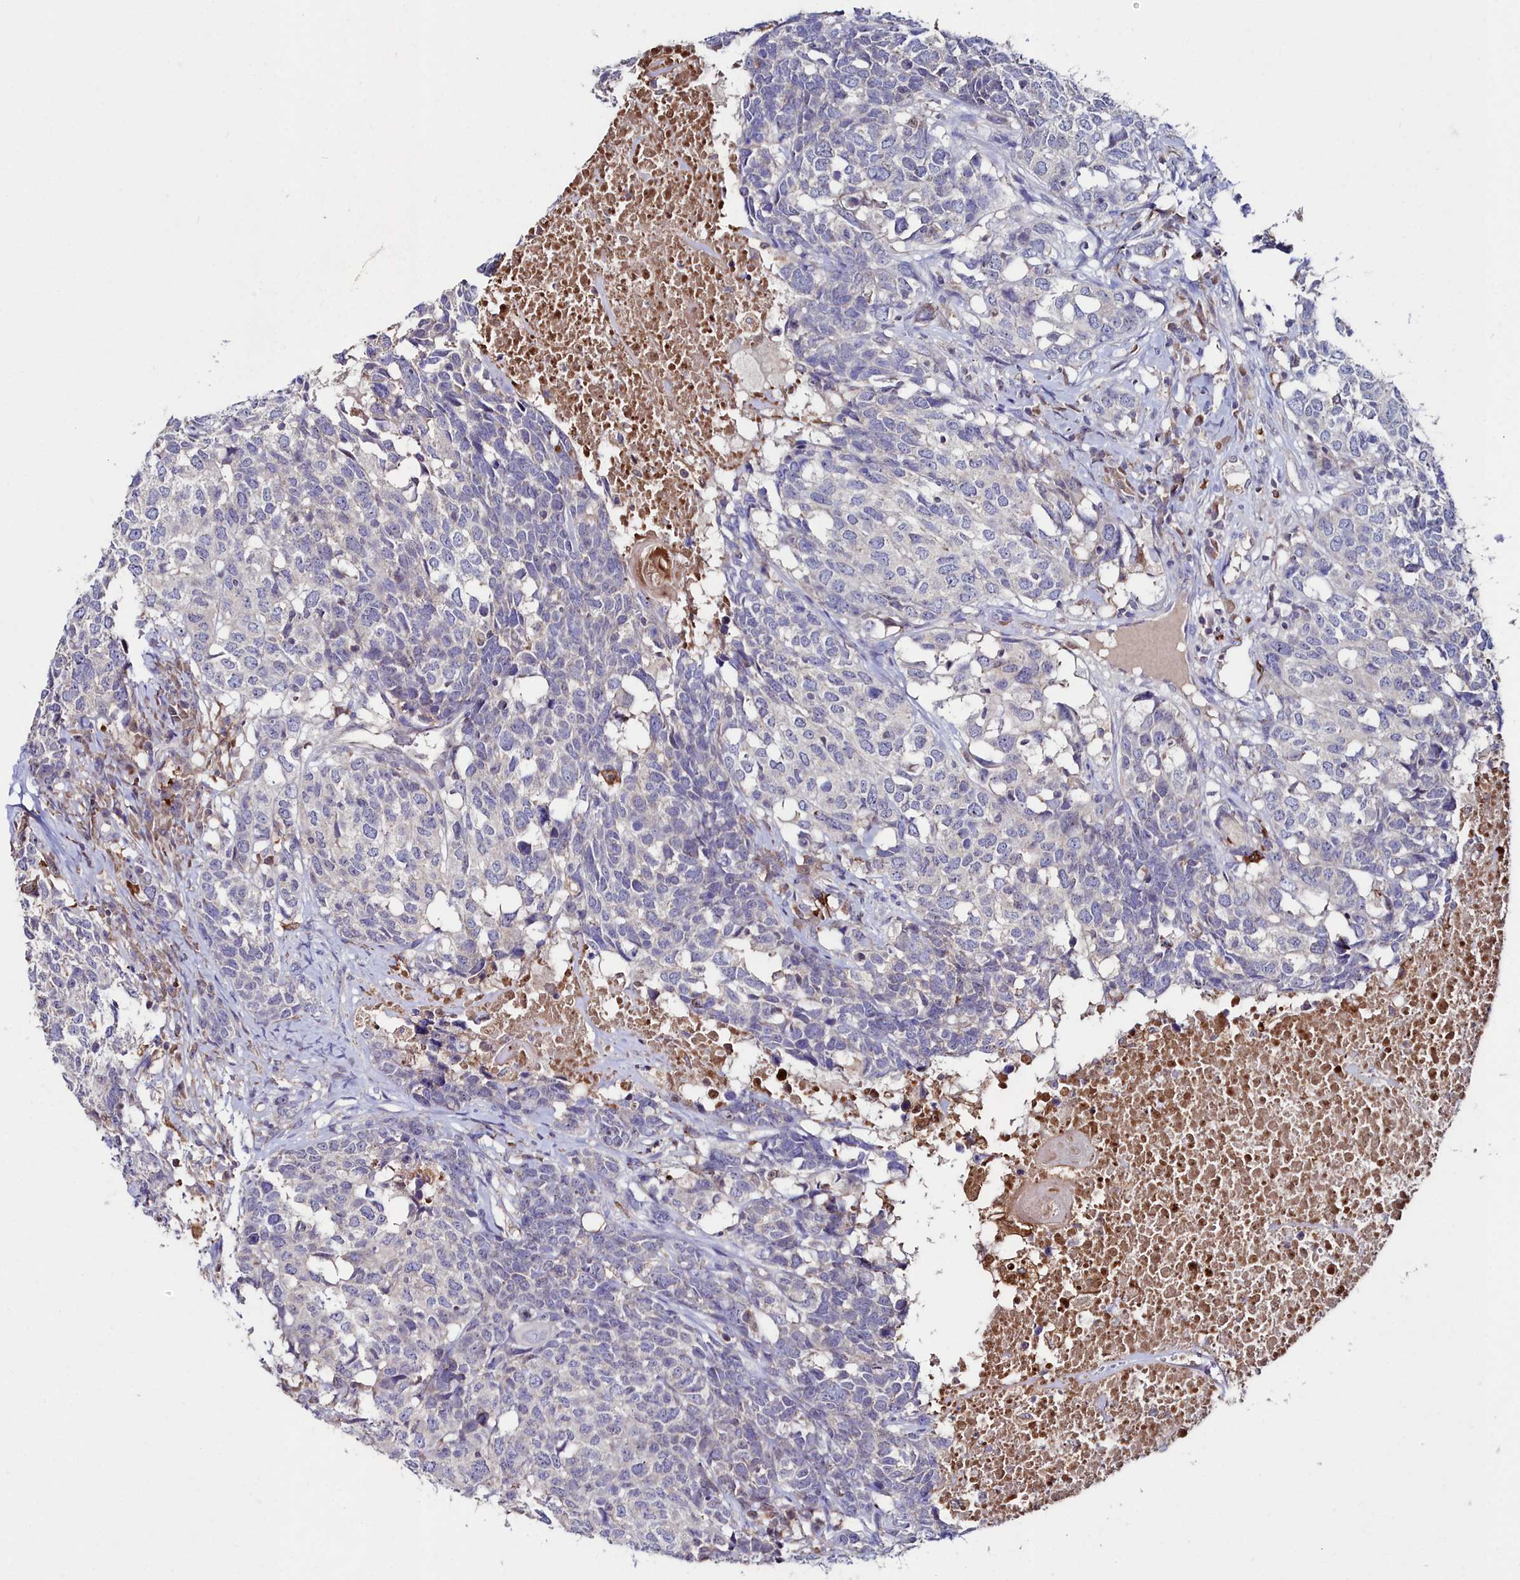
{"staining": {"intensity": "negative", "quantity": "none", "location": "none"}, "tissue": "head and neck cancer", "cell_type": "Tumor cells", "image_type": "cancer", "snomed": [{"axis": "morphology", "description": "Squamous cell carcinoma, NOS"}, {"axis": "topography", "description": "Head-Neck"}], "caption": "There is no significant positivity in tumor cells of squamous cell carcinoma (head and neck).", "gene": "AMBRA1", "patient": {"sex": "male", "age": 66}}